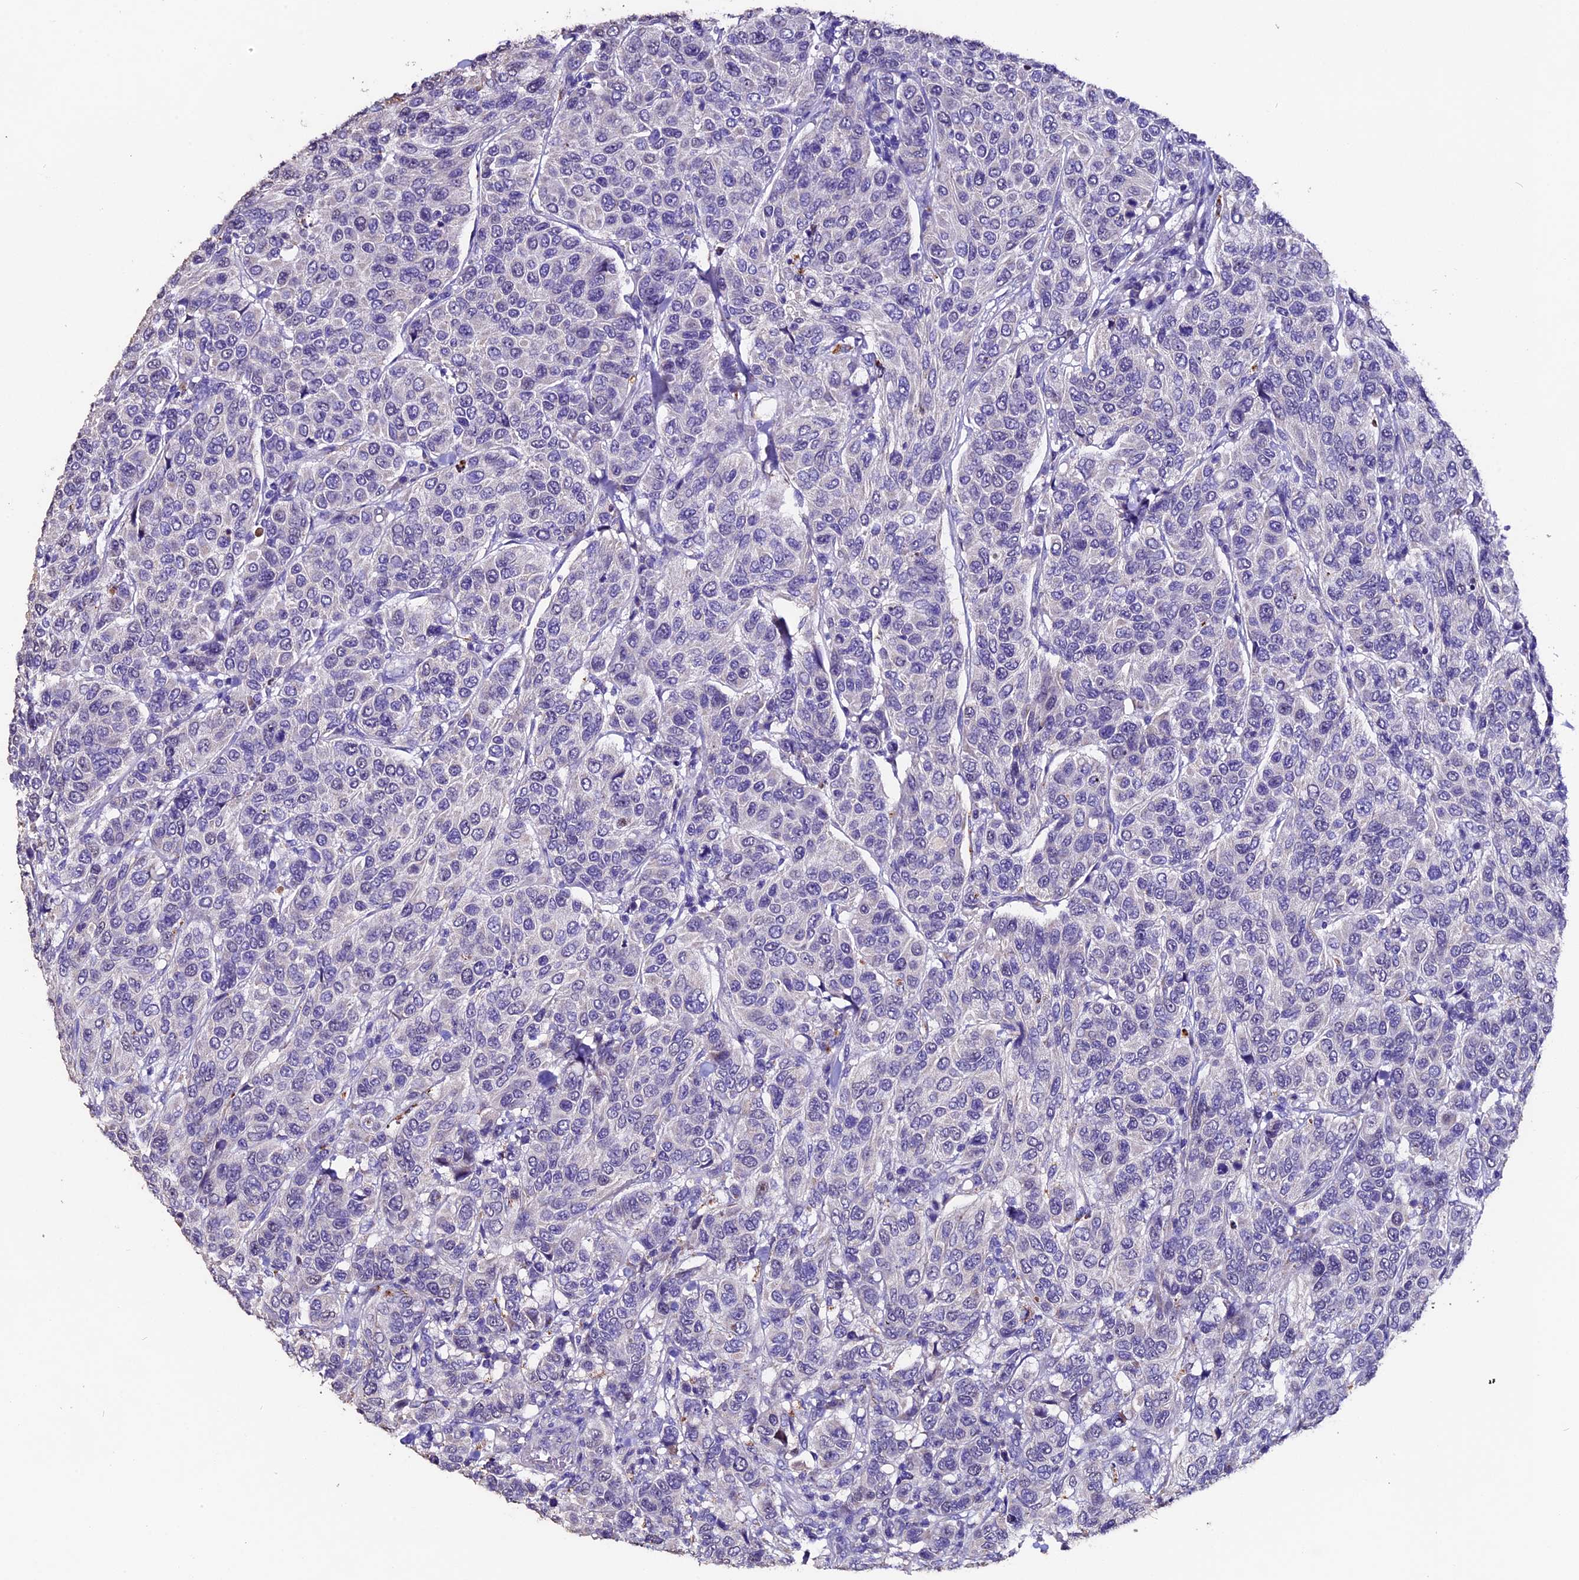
{"staining": {"intensity": "negative", "quantity": "none", "location": "none"}, "tissue": "breast cancer", "cell_type": "Tumor cells", "image_type": "cancer", "snomed": [{"axis": "morphology", "description": "Duct carcinoma"}, {"axis": "topography", "description": "Breast"}], "caption": "Immunohistochemical staining of breast cancer (invasive ductal carcinoma) displays no significant staining in tumor cells.", "gene": "FBXW9", "patient": {"sex": "female", "age": 55}}